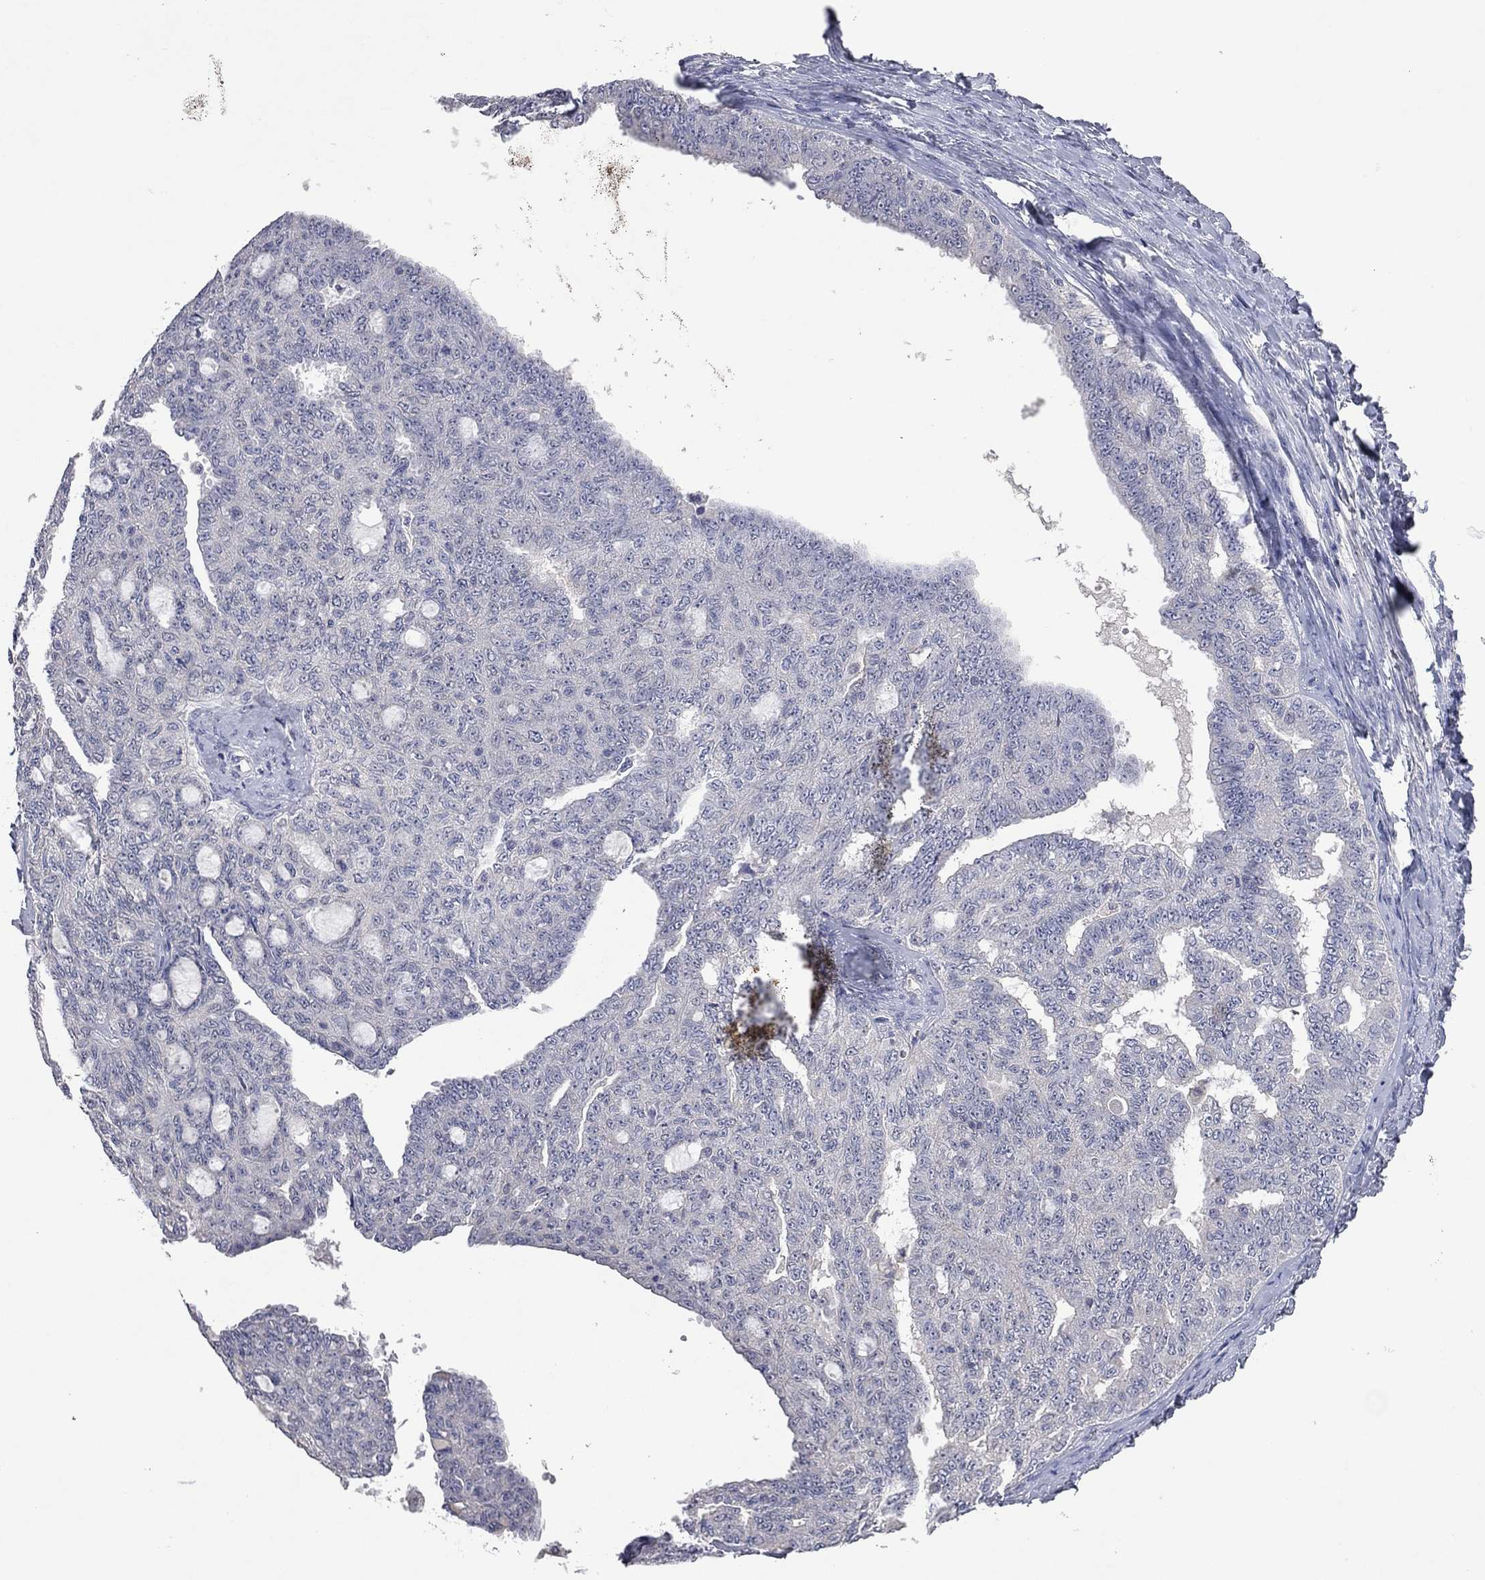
{"staining": {"intensity": "negative", "quantity": "none", "location": "none"}, "tissue": "ovarian cancer", "cell_type": "Tumor cells", "image_type": "cancer", "snomed": [{"axis": "morphology", "description": "Cystadenocarcinoma, serous, NOS"}, {"axis": "topography", "description": "Ovary"}], "caption": "Immunohistochemical staining of human serous cystadenocarcinoma (ovarian) reveals no significant staining in tumor cells.", "gene": "MMP13", "patient": {"sex": "female", "age": 71}}